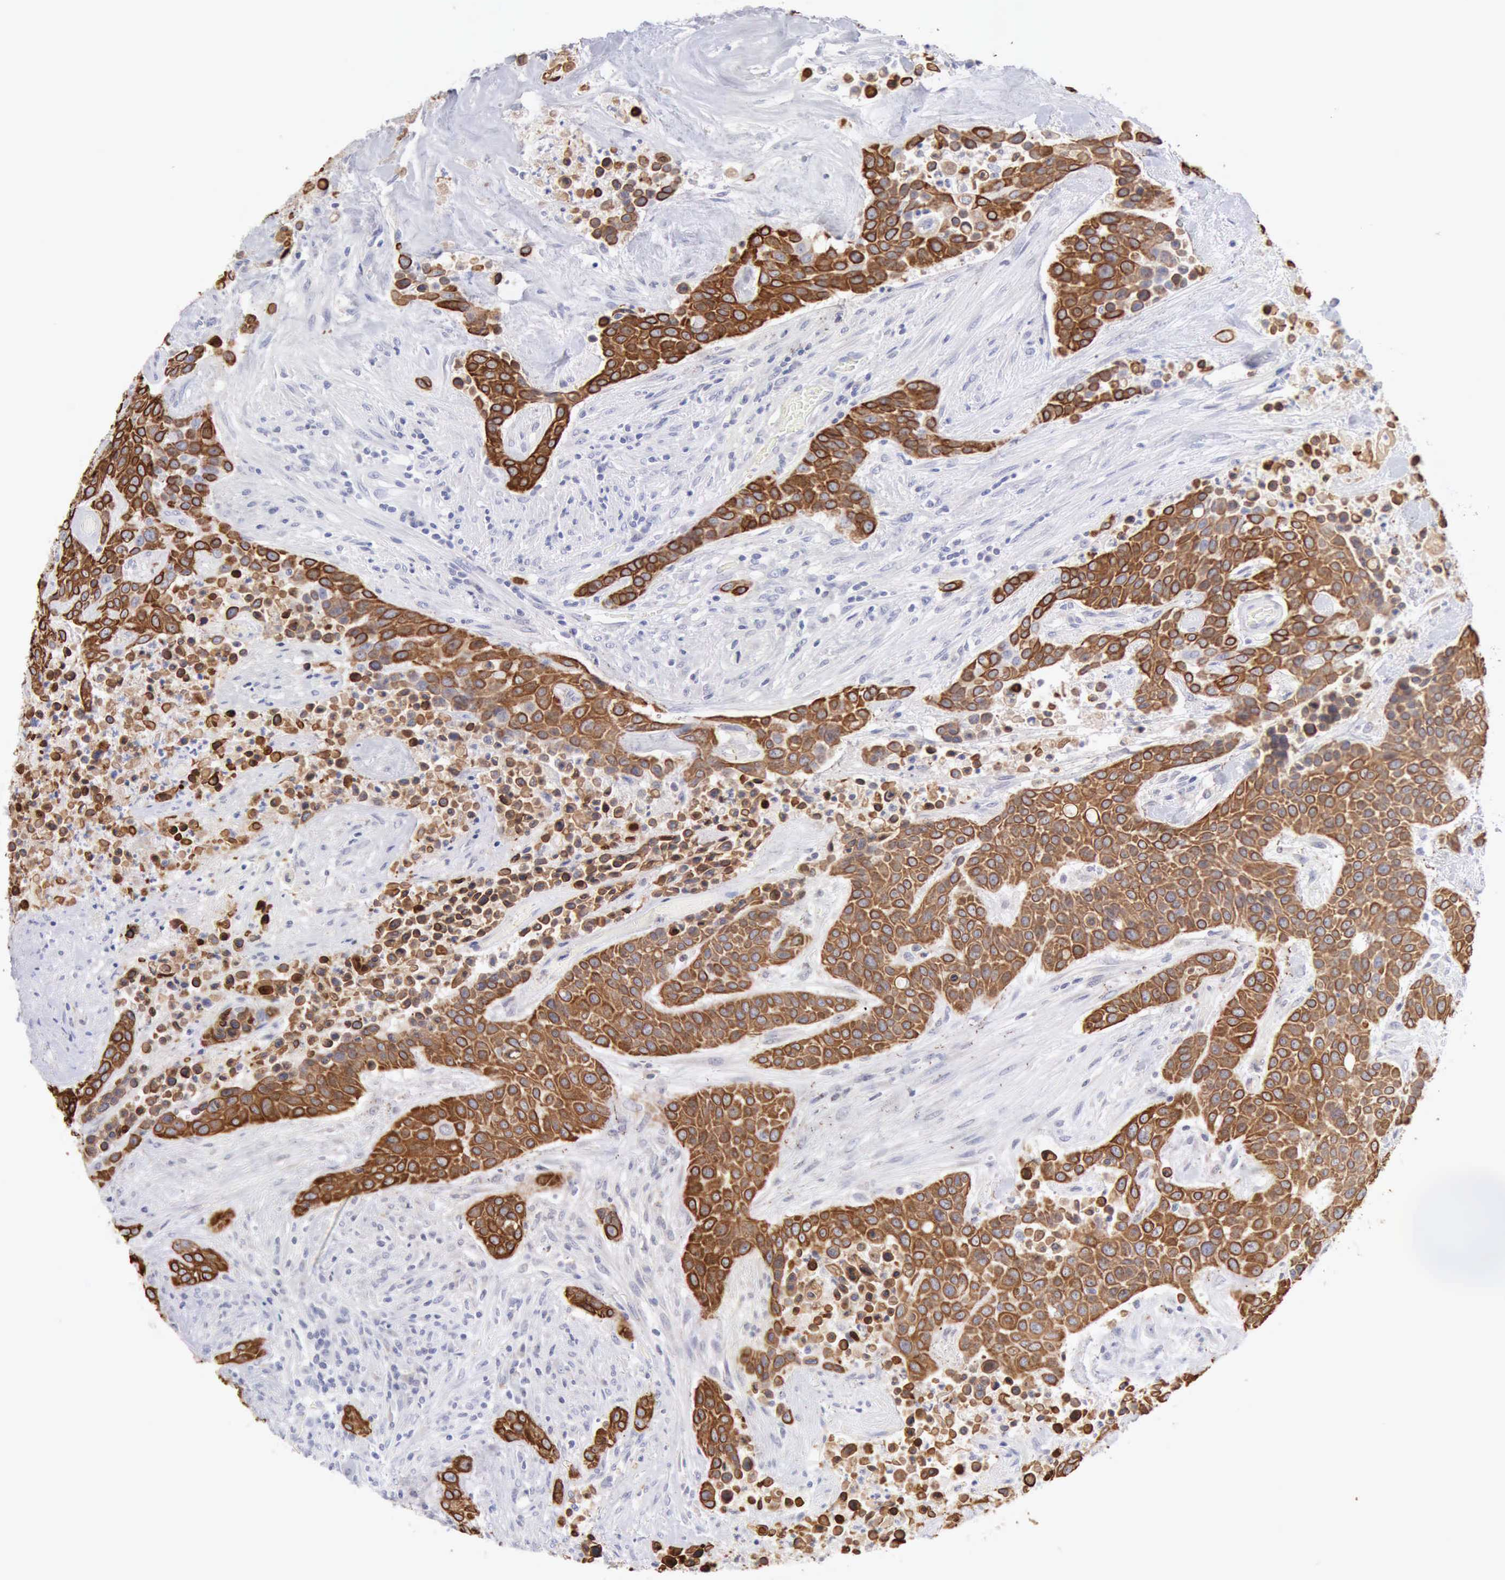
{"staining": {"intensity": "strong", "quantity": ">75%", "location": "cytoplasmic/membranous"}, "tissue": "urothelial cancer", "cell_type": "Tumor cells", "image_type": "cancer", "snomed": [{"axis": "morphology", "description": "Urothelial carcinoma, High grade"}, {"axis": "topography", "description": "Urinary bladder"}], "caption": "Immunohistochemistry (IHC) photomicrograph of human urothelial carcinoma (high-grade) stained for a protein (brown), which reveals high levels of strong cytoplasmic/membranous positivity in about >75% of tumor cells.", "gene": "KRT5", "patient": {"sex": "male", "age": 74}}